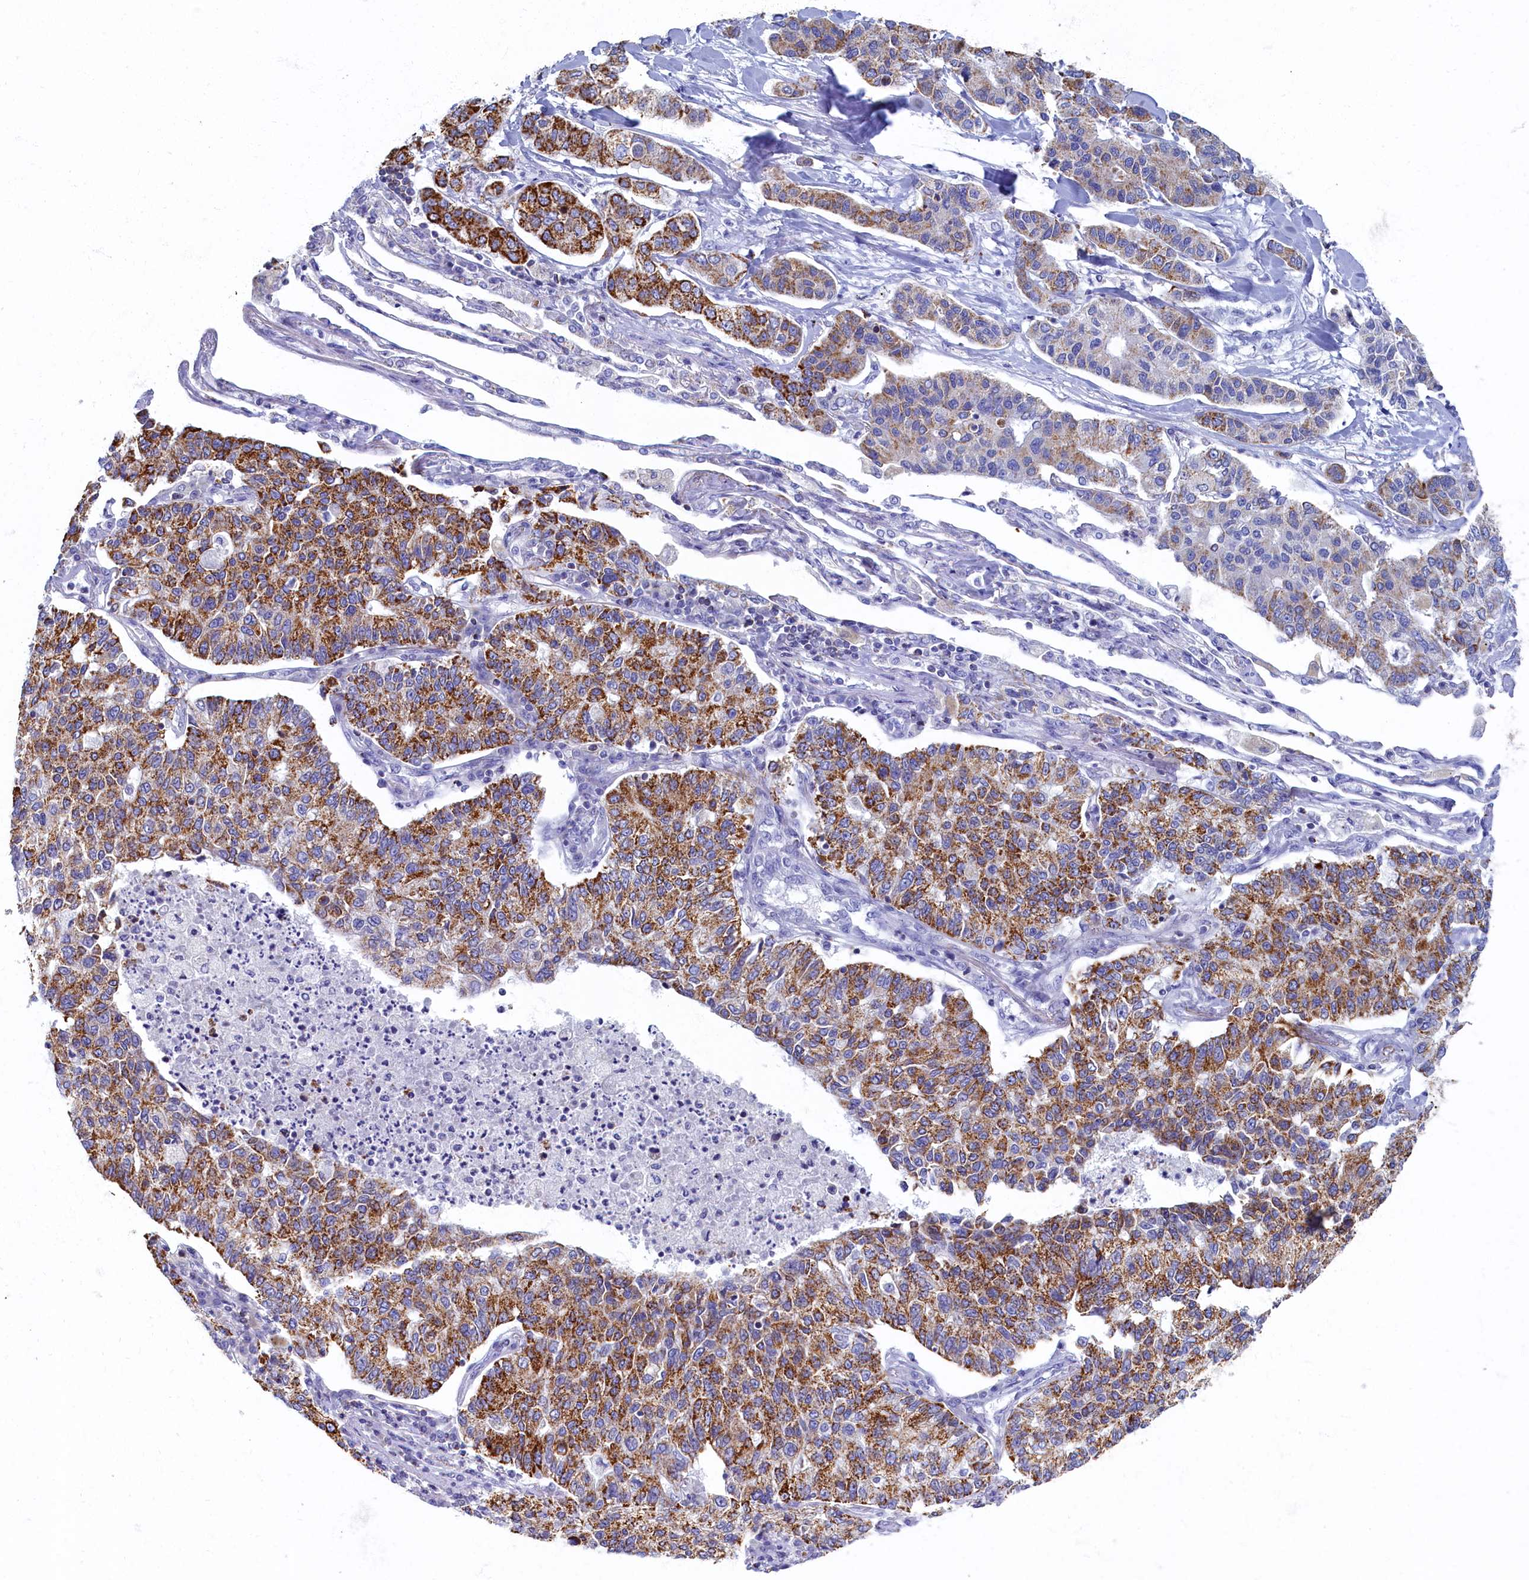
{"staining": {"intensity": "strong", "quantity": "25%-75%", "location": "cytoplasmic/membranous"}, "tissue": "lung cancer", "cell_type": "Tumor cells", "image_type": "cancer", "snomed": [{"axis": "morphology", "description": "Adenocarcinoma, NOS"}, {"axis": "topography", "description": "Lung"}], "caption": "Immunohistochemistry (IHC) (DAB (3,3'-diaminobenzidine)) staining of human lung adenocarcinoma exhibits strong cytoplasmic/membranous protein positivity in about 25%-75% of tumor cells.", "gene": "OCIAD2", "patient": {"sex": "male", "age": 49}}